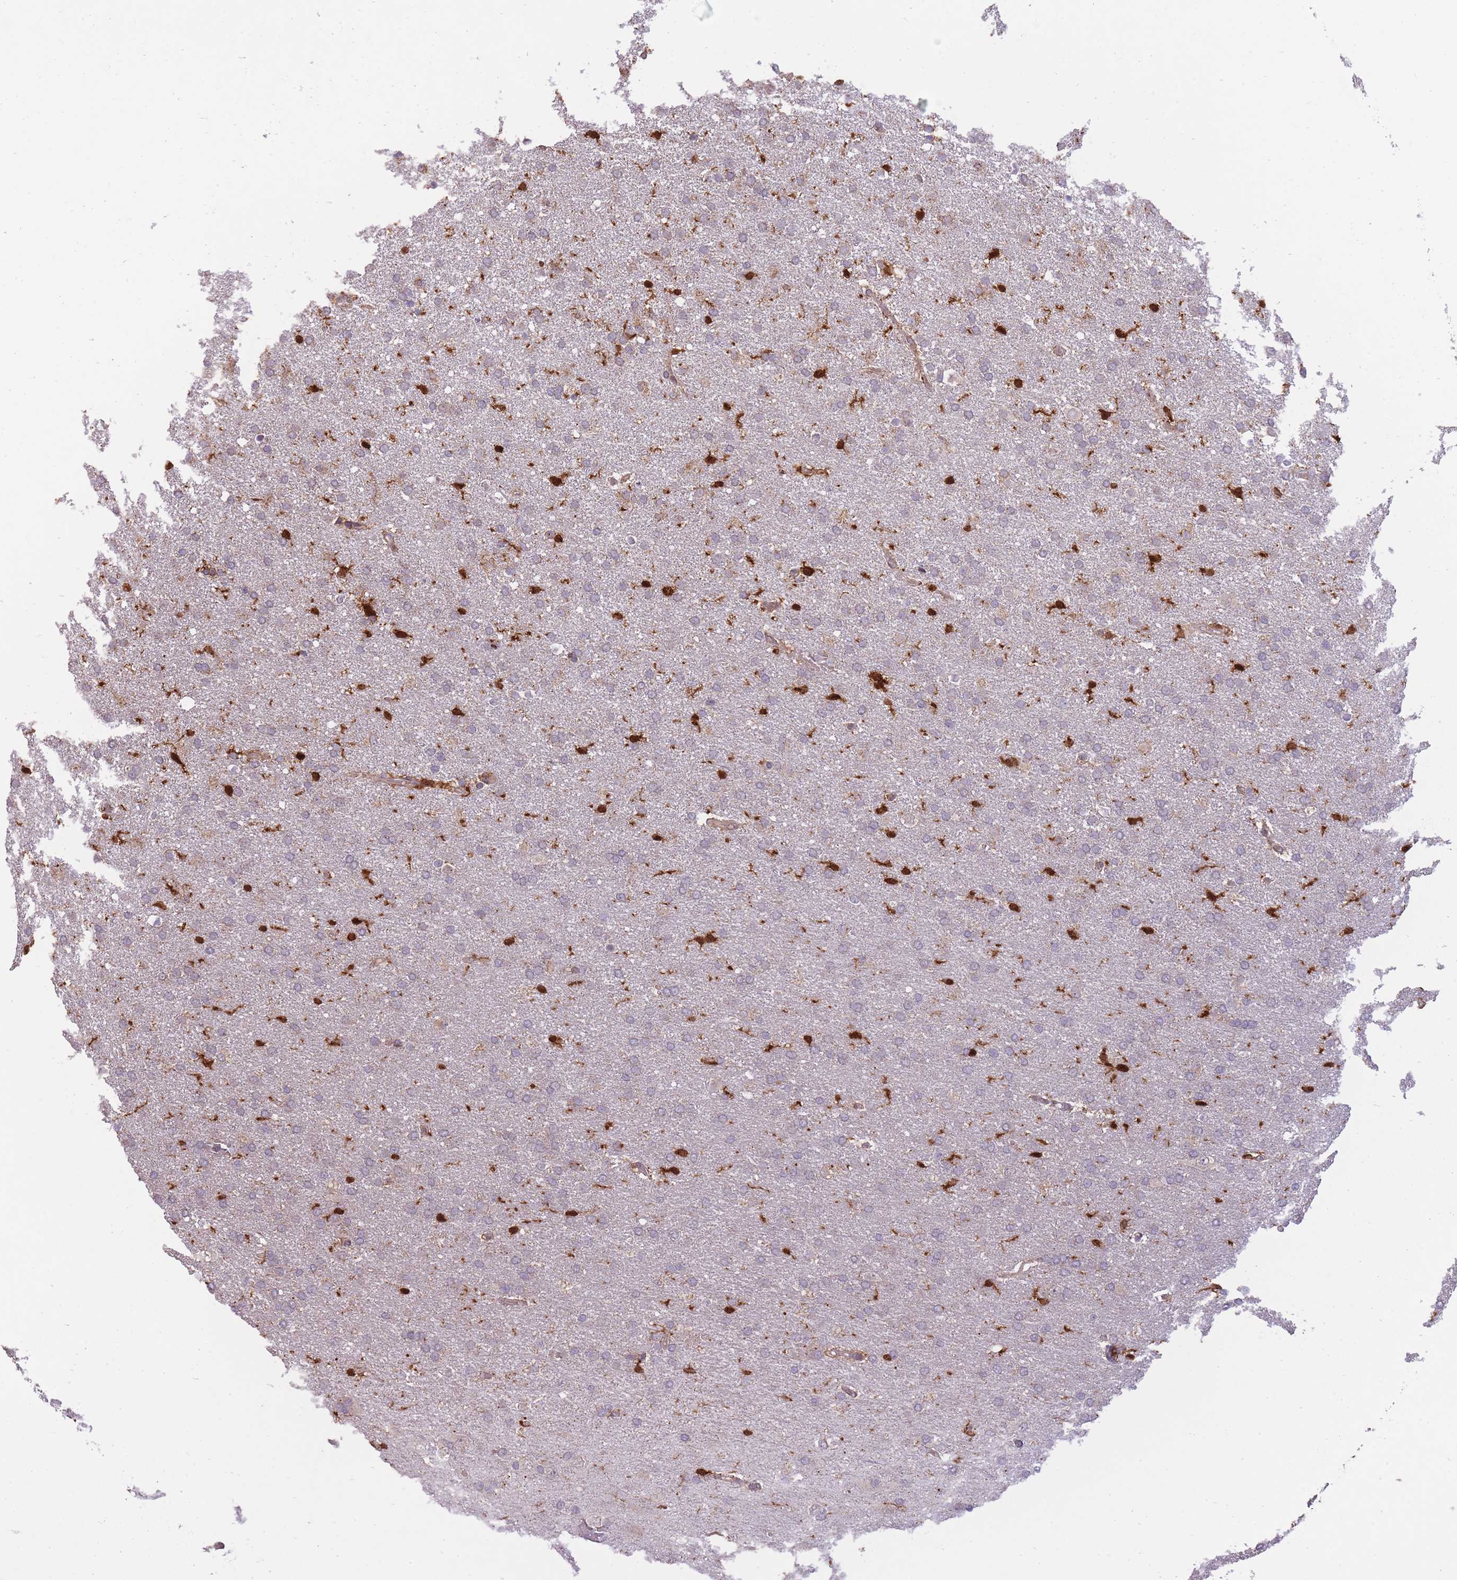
{"staining": {"intensity": "weak", "quantity": "<25%", "location": "cytoplasmic/membranous"}, "tissue": "glioma", "cell_type": "Tumor cells", "image_type": "cancer", "snomed": [{"axis": "morphology", "description": "Glioma, malignant, High grade"}, {"axis": "topography", "description": "Brain"}], "caption": "This is an IHC image of glioma. There is no staining in tumor cells.", "gene": "LGALS9", "patient": {"sex": "male", "age": 72}}